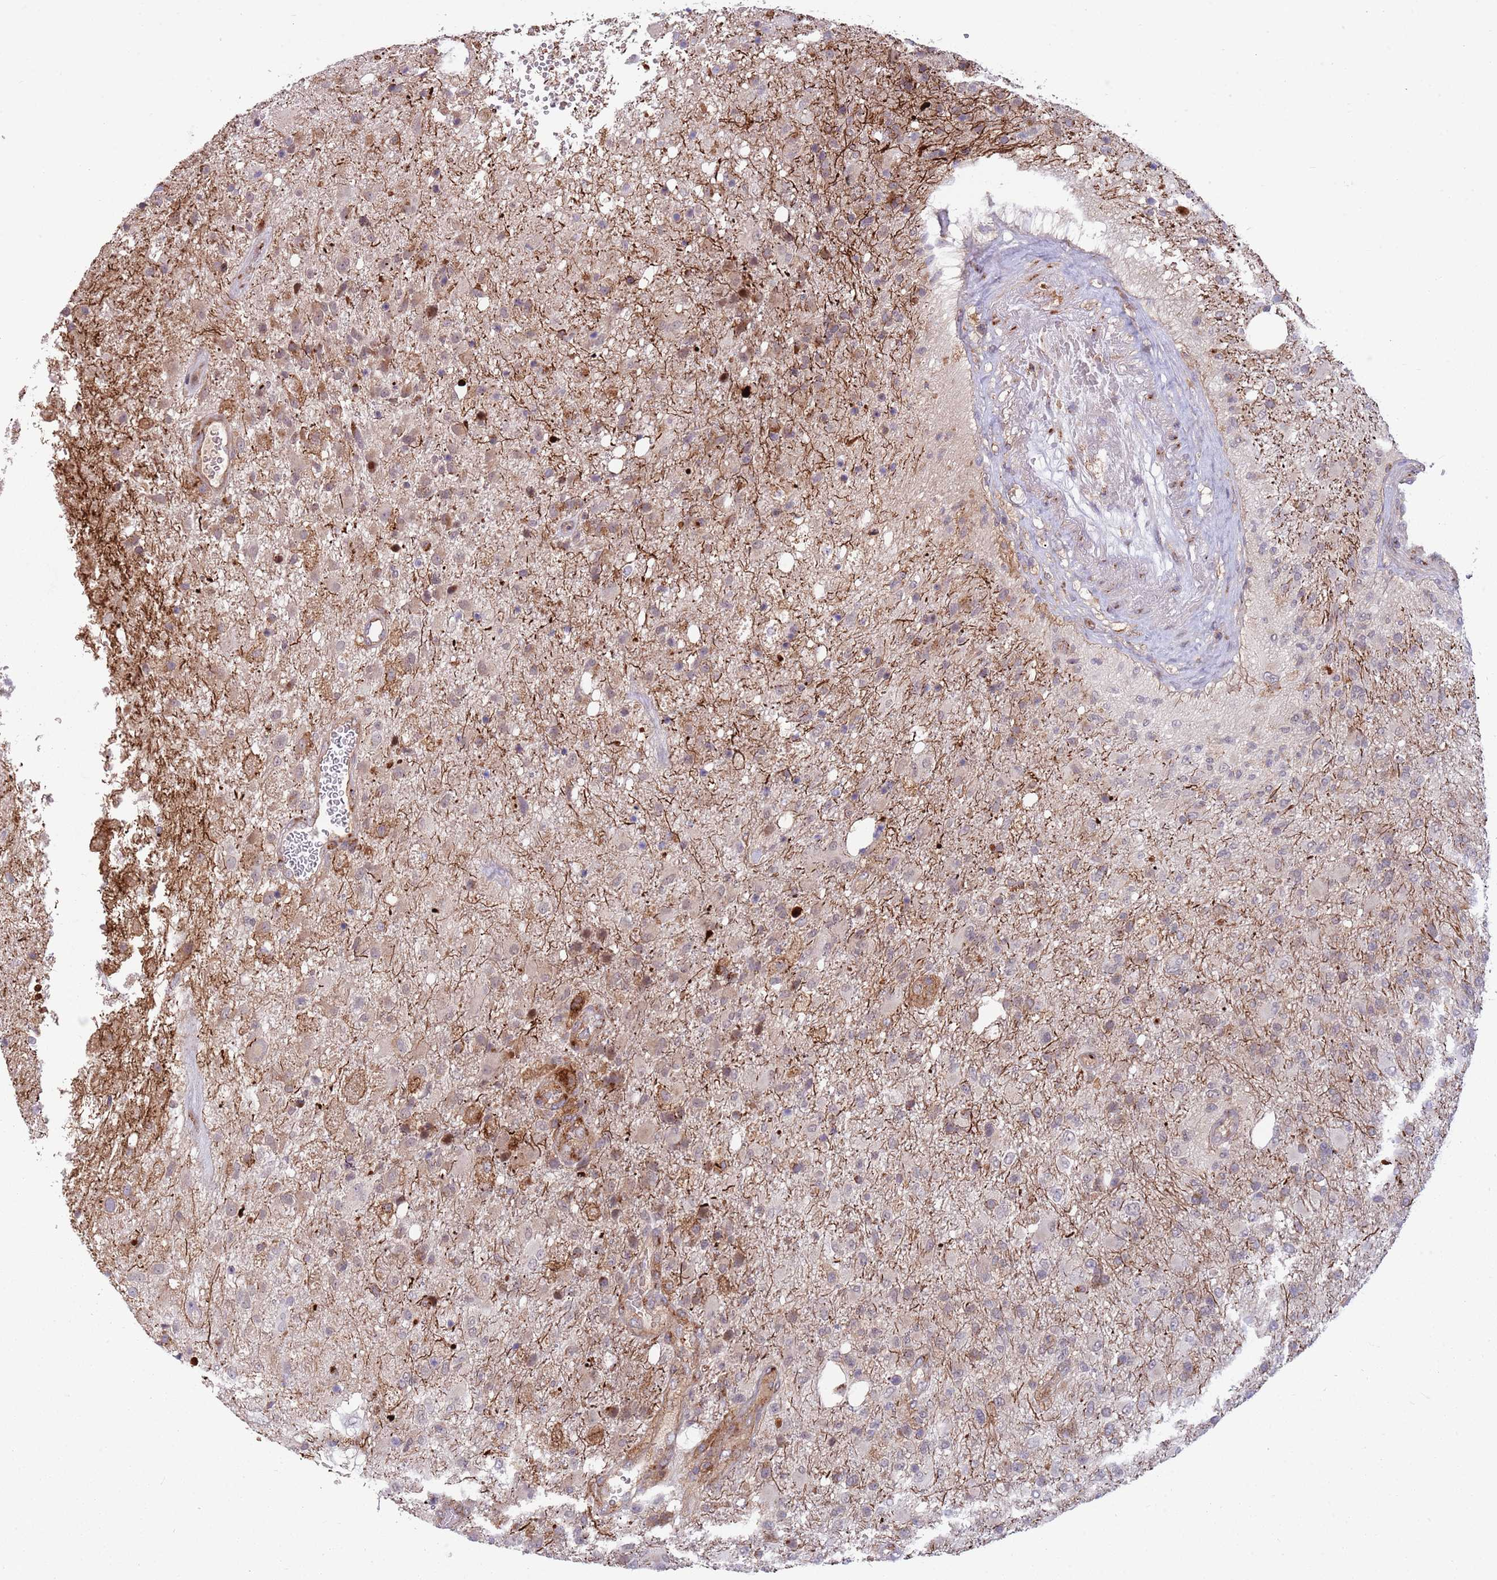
{"staining": {"intensity": "weak", "quantity": "<25%", "location": "cytoplasmic/membranous"}, "tissue": "glioma", "cell_type": "Tumor cells", "image_type": "cancer", "snomed": [{"axis": "morphology", "description": "Glioma, malignant, High grade"}, {"axis": "topography", "description": "Brain"}], "caption": "The micrograph reveals no significant staining in tumor cells of high-grade glioma (malignant).", "gene": "BTBD7", "patient": {"sex": "female", "age": 74}}